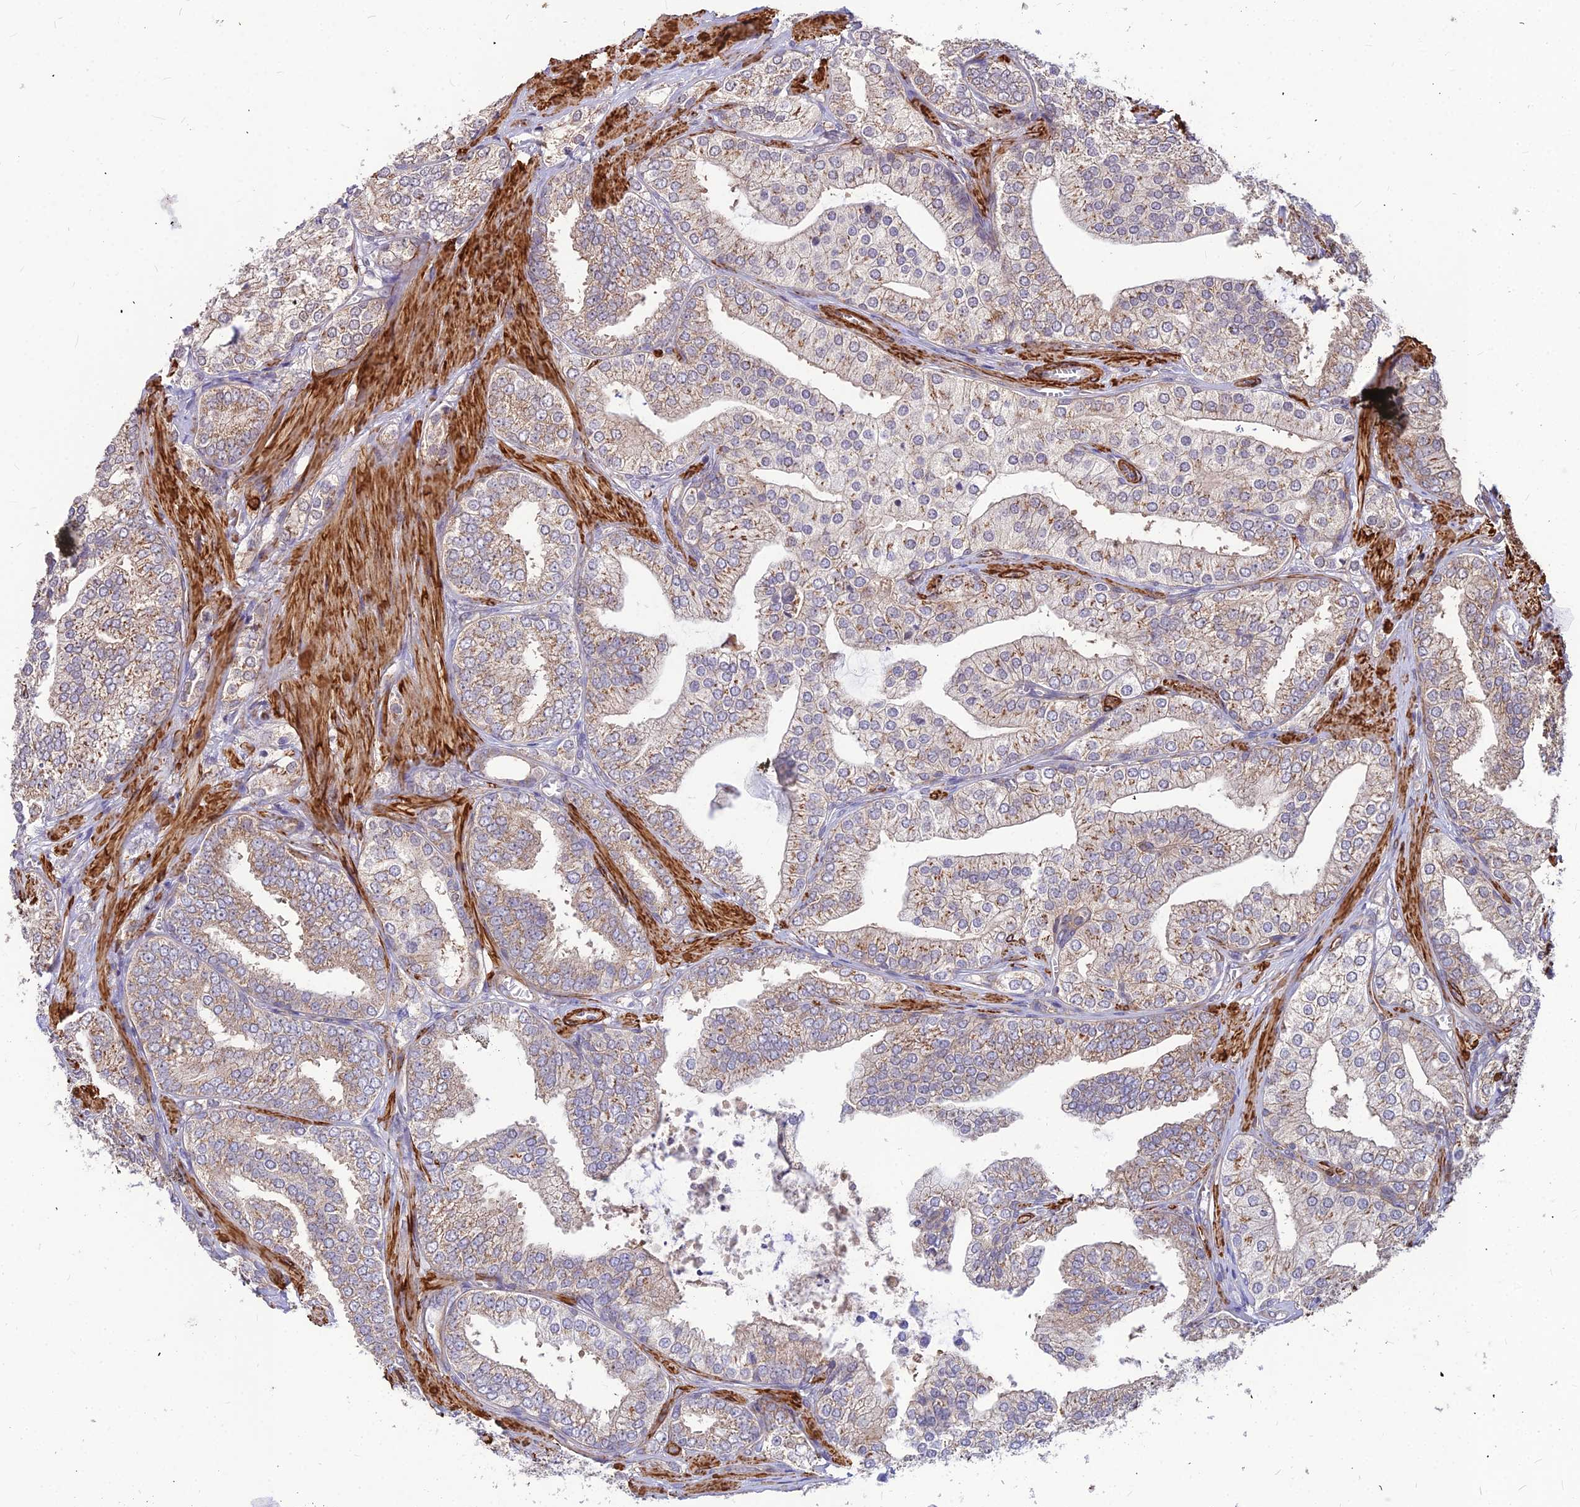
{"staining": {"intensity": "moderate", "quantity": "25%-75%", "location": "cytoplasmic/membranous"}, "tissue": "prostate cancer", "cell_type": "Tumor cells", "image_type": "cancer", "snomed": [{"axis": "morphology", "description": "Adenocarcinoma, High grade"}, {"axis": "topography", "description": "Prostate"}], "caption": "DAB immunohistochemical staining of human prostate cancer reveals moderate cytoplasmic/membranous protein expression in about 25%-75% of tumor cells. Immunohistochemistry stains the protein in brown and the nuclei are stained blue.", "gene": "LEKR1", "patient": {"sex": "male", "age": 50}}